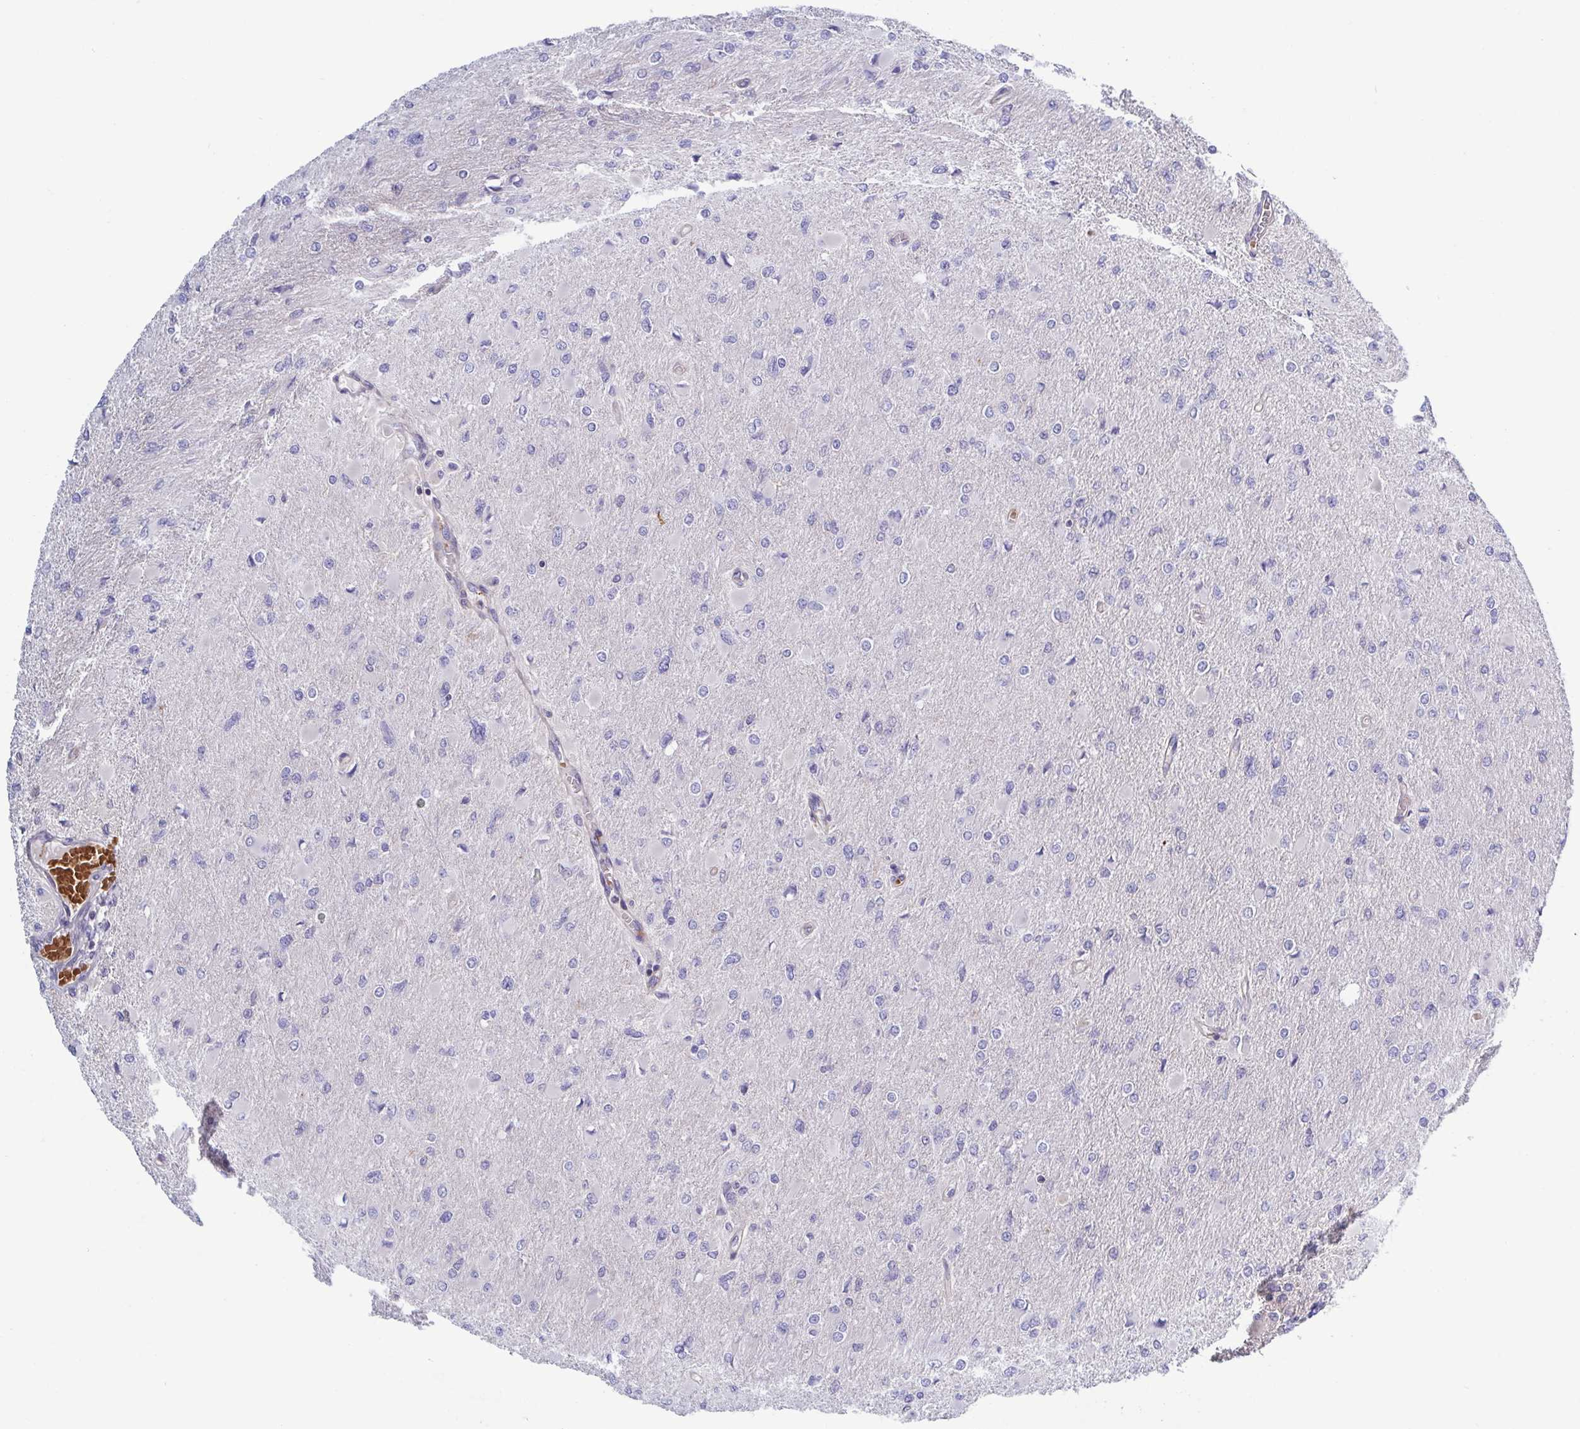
{"staining": {"intensity": "negative", "quantity": "none", "location": "none"}, "tissue": "glioma", "cell_type": "Tumor cells", "image_type": "cancer", "snomed": [{"axis": "morphology", "description": "Glioma, malignant, High grade"}, {"axis": "topography", "description": "Cerebral cortex"}], "caption": "Human glioma stained for a protein using immunohistochemistry exhibits no positivity in tumor cells.", "gene": "LRRC38", "patient": {"sex": "female", "age": 36}}